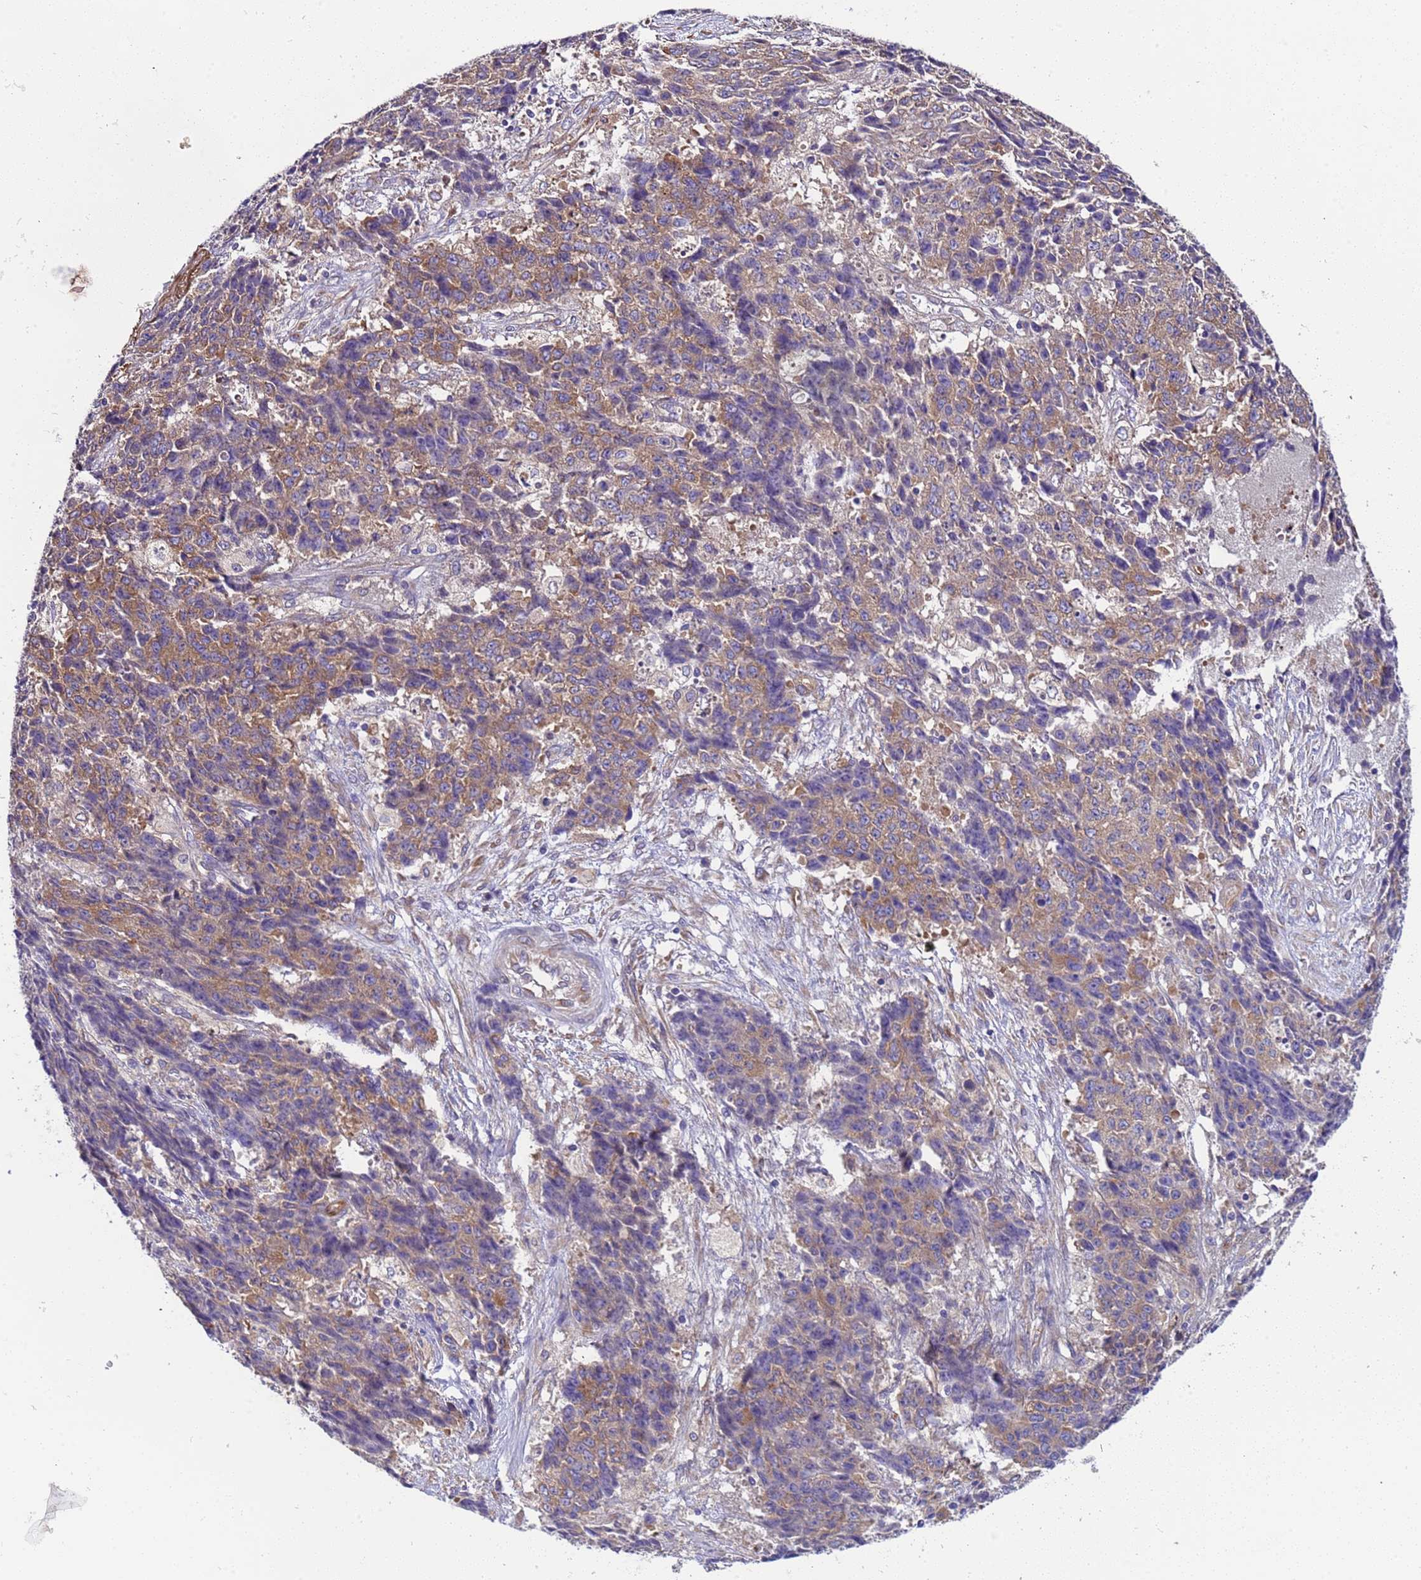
{"staining": {"intensity": "moderate", "quantity": ">75%", "location": "cytoplasmic/membranous"}, "tissue": "ovarian cancer", "cell_type": "Tumor cells", "image_type": "cancer", "snomed": [{"axis": "morphology", "description": "Carcinoma, endometroid"}, {"axis": "topography", "description": "Ovary"}], "caption": "High-magnification brightfield microscopy of ovarian cancer stained with DAB (brown) and counterstained with hematoxylin (blue). tumor cells exhibit moderate cytoplasmic/membranous expression is appreciated in about>75% of cells.", "gene": "PAQR7", "patient": {"sex": "female", "age": 42}}